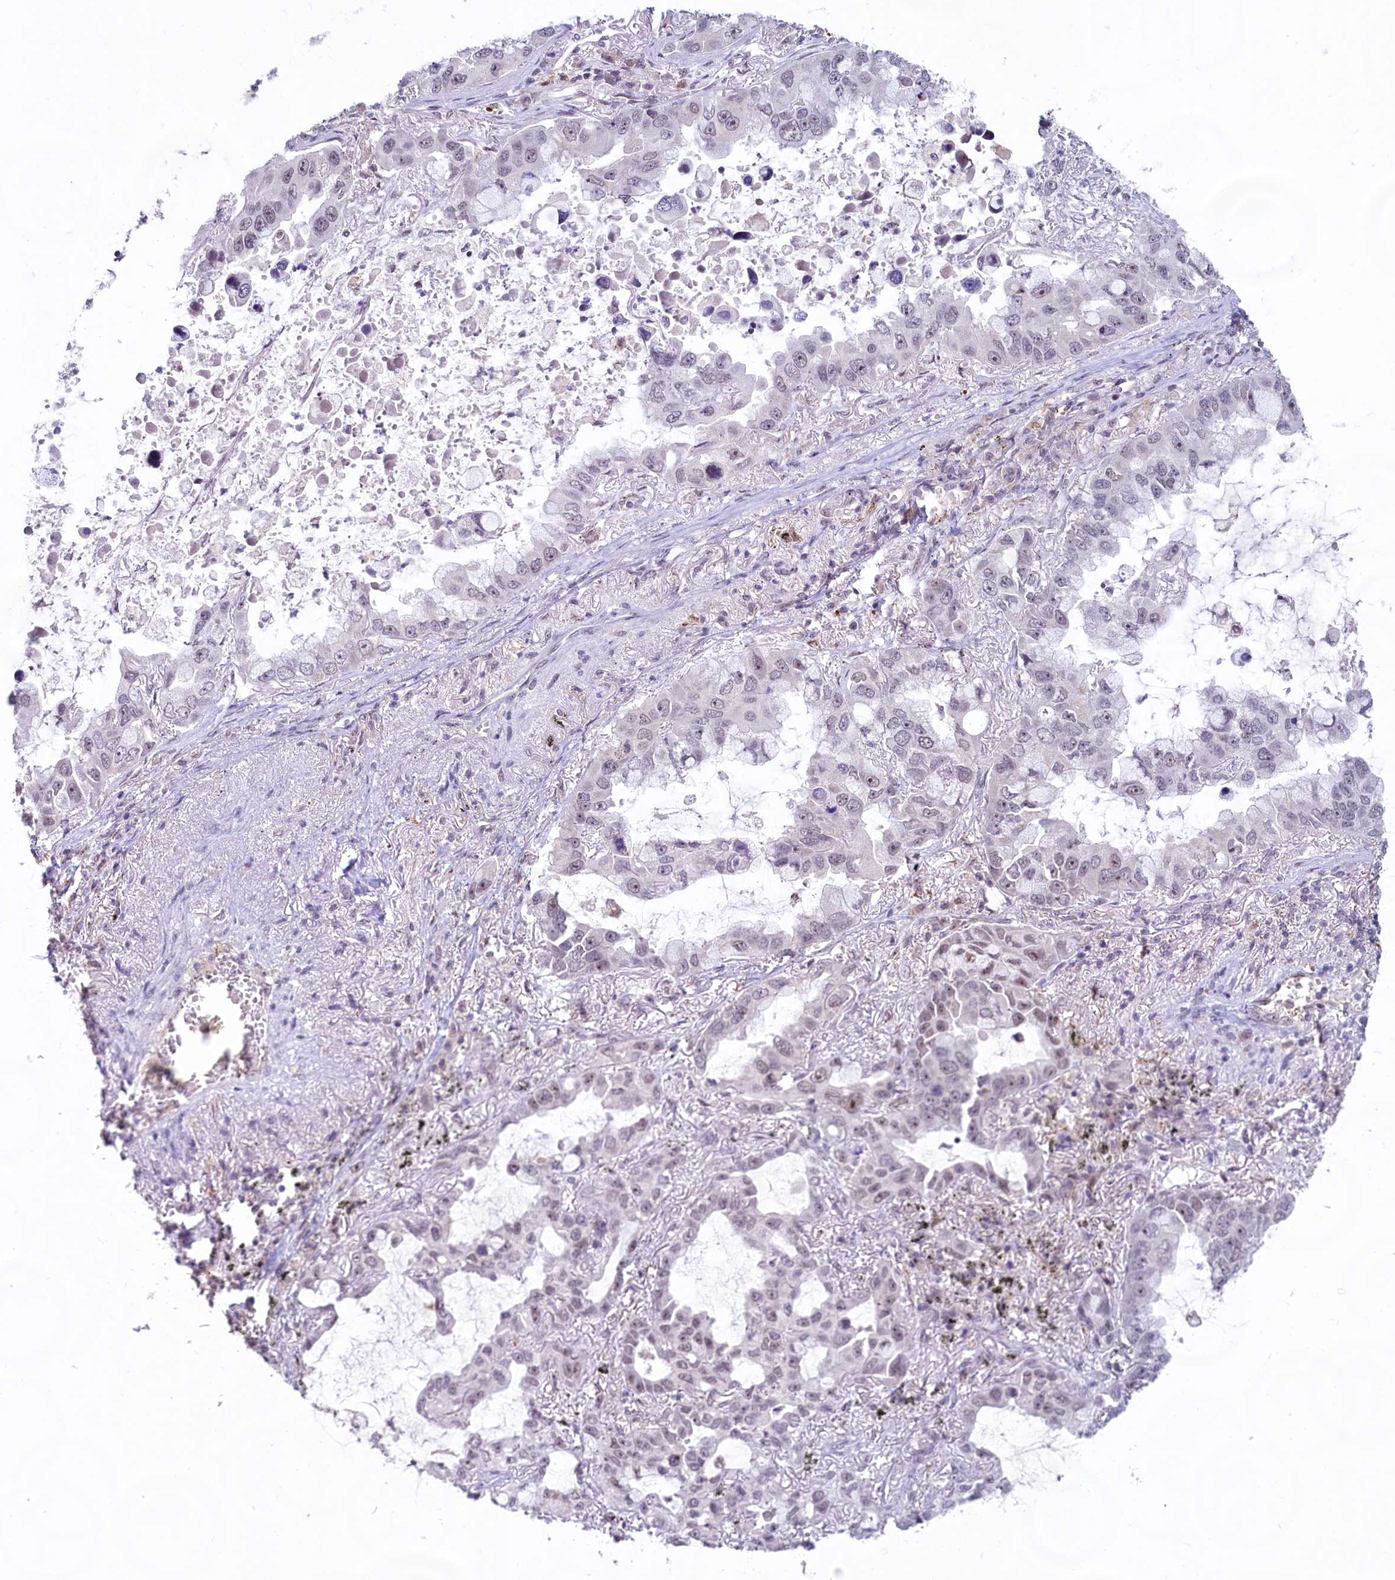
{"staining": {"intensity": "moderate", "quantity": "<25%", "location": "nuclear"}, "tissue": "lung cancer", "cell_type": "Tumor cells", "image_type": "cancer", "snomed": [{"axis": "morphology", "description": "Adenocarcinoma, NOS"}, {"axis": "topography", "description": "Lung"}], "caption": "Lung cancer (adenocarcinoma) stained with a brown dye reveals moderate nuclear positive positivity in about <25% of tumor cells.", "gene": "C1D", "patient": {"sex": "male", "age": 64}}